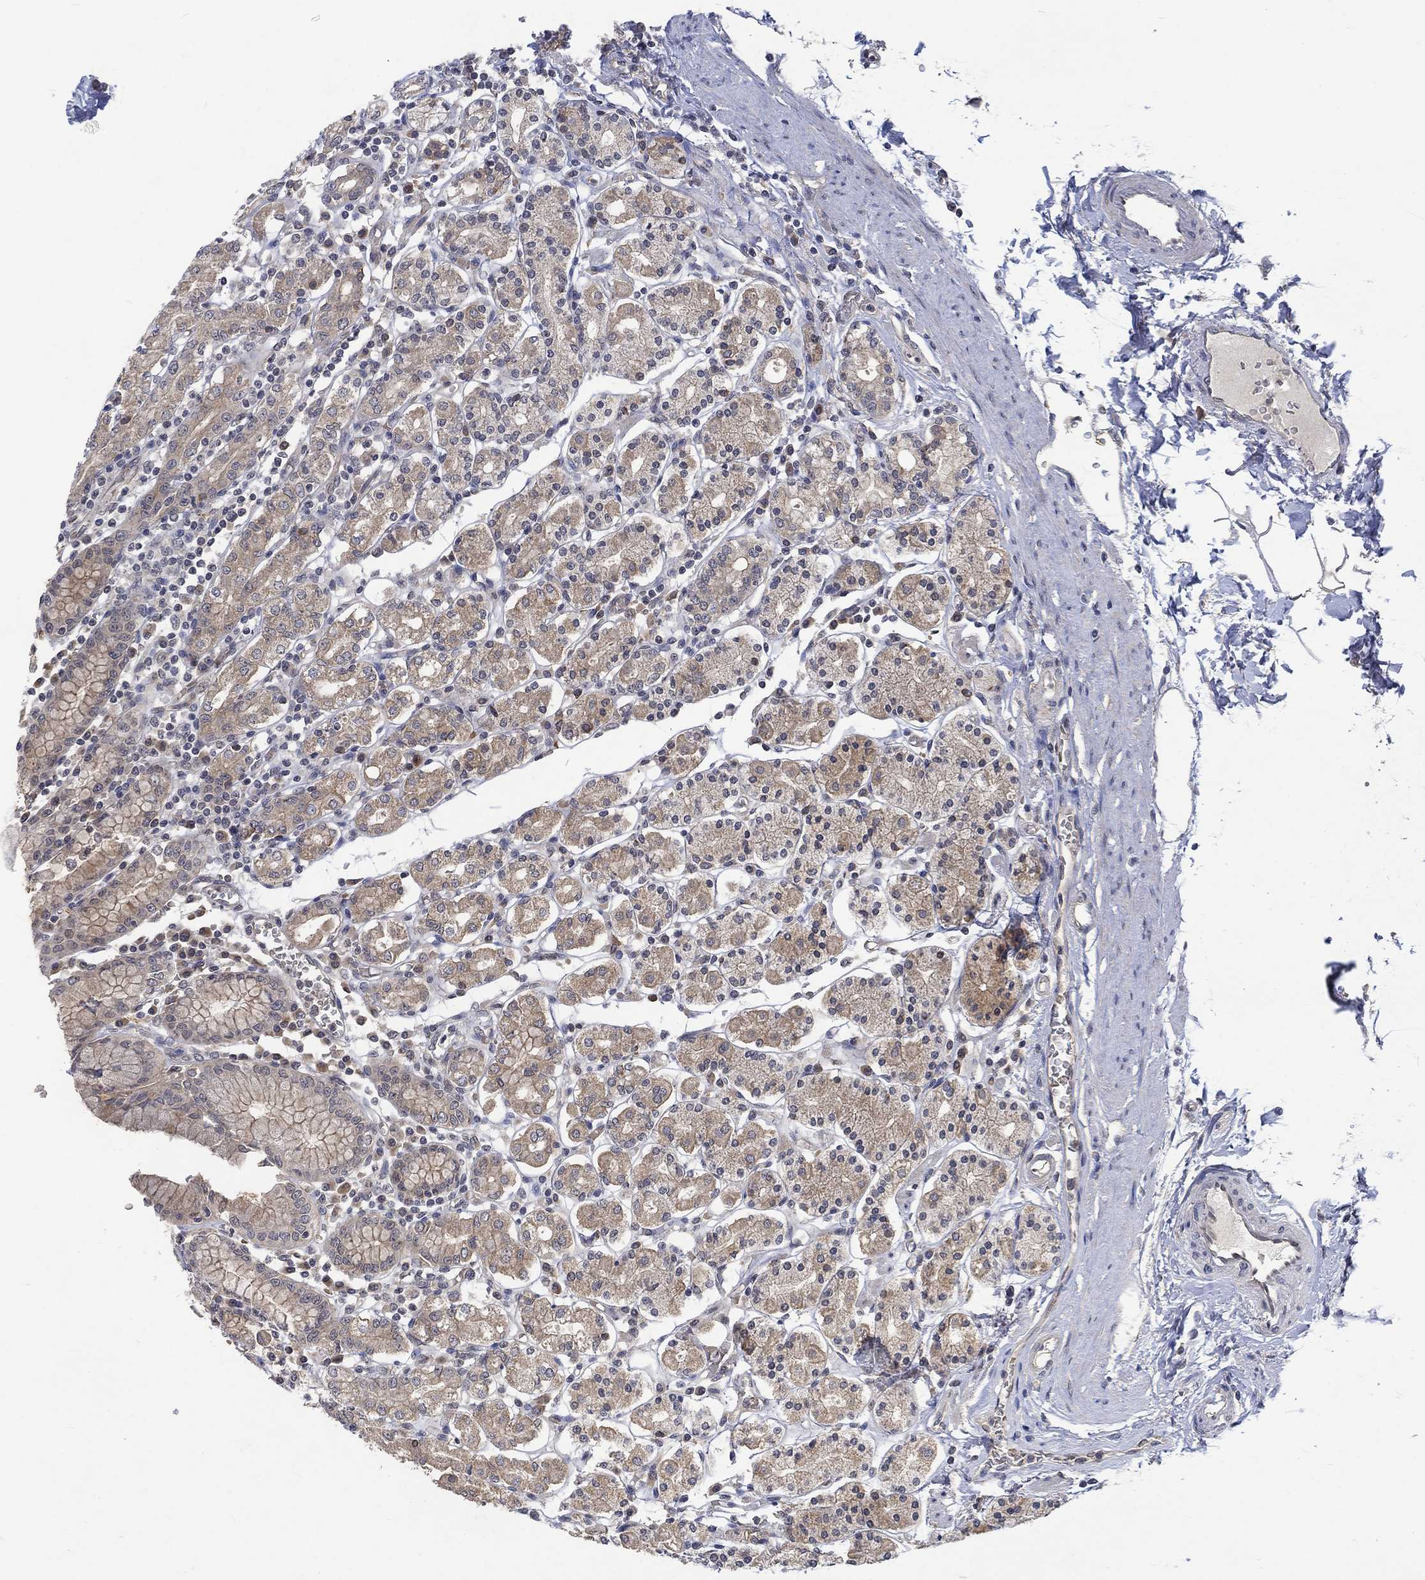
{"staining": {"intensity": "weak", "quantity": ">75%", "location": "cytoplasmic/membranous"}, "tissue": "stomach", "cell_type": "Glandular cells", "image_type": "normal", "snomed": [{"axis": "morphology", "description": "Normal tissue, NOS"}, {"axis": "topography", "description": "Stomach, upper"}, {"axis": "topography", "description": "Stomach"}], "caption": "Stomach was stained to show a protein in brown. There is low levels of weak cytoplasmic/membranous positivity in about >75% of glandular cells. Nuclei are stained in blue.", "gene": "GRIN2D", "patient": {"sex": "male", "age": 62}}